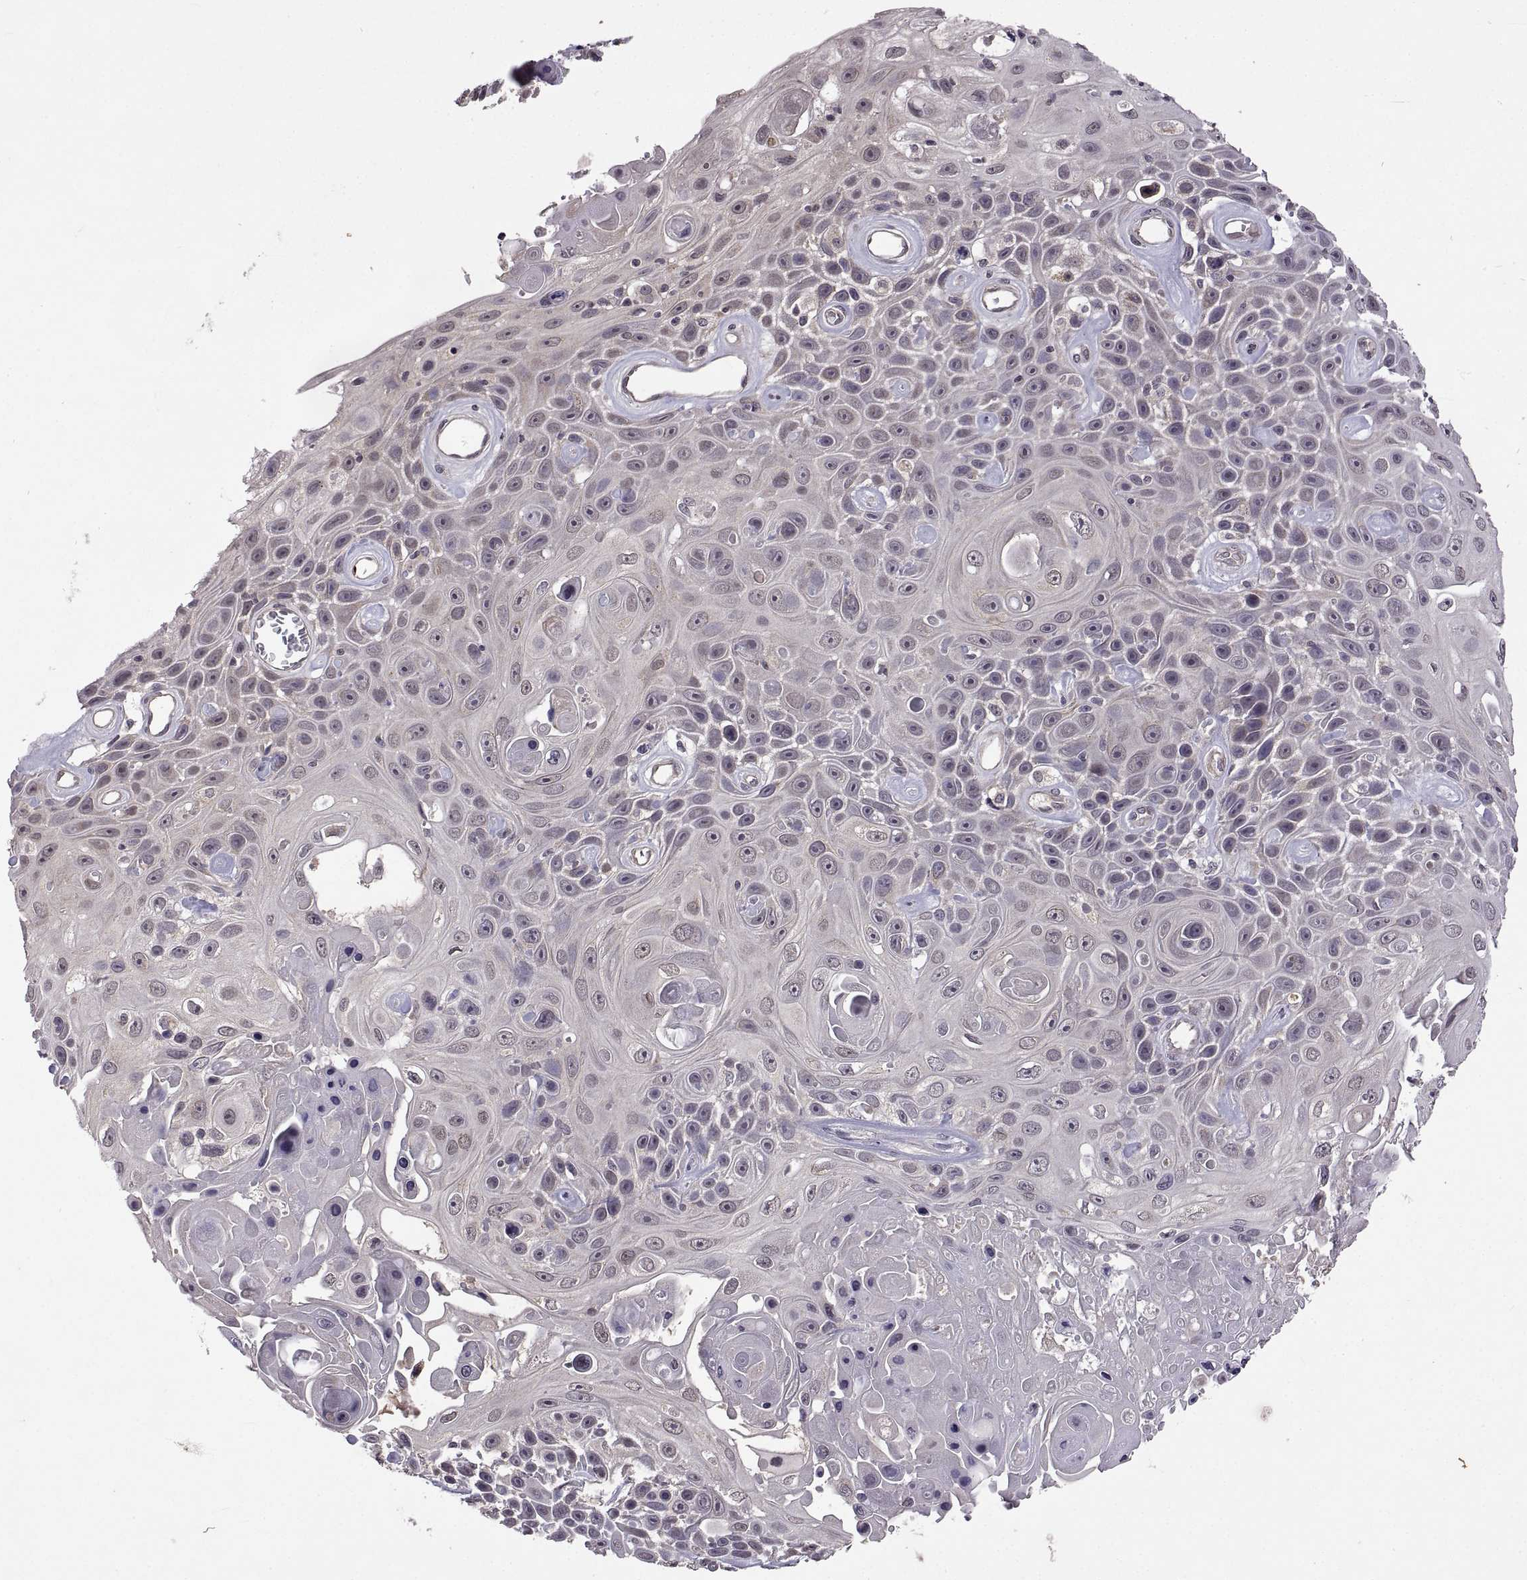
{"staining": {"intensity": "negative", "quantity": "none", "location": "none"}, "tissue": "skin cancer", "cell_type": "Tumor cells", "image_type": "cancer", "snomed": [{"axis": "morphology", "description": "Squamous cell carcinoma, NOS"}, {"axis": "topography", "description": "Skin"}], "caption": "Image shows no protein positivity in tumor cells of skin cancer (squamous cell carcinoma) tissue.", "gene": "LAMA1", "patient": {"sex": "male", "age": 82}}